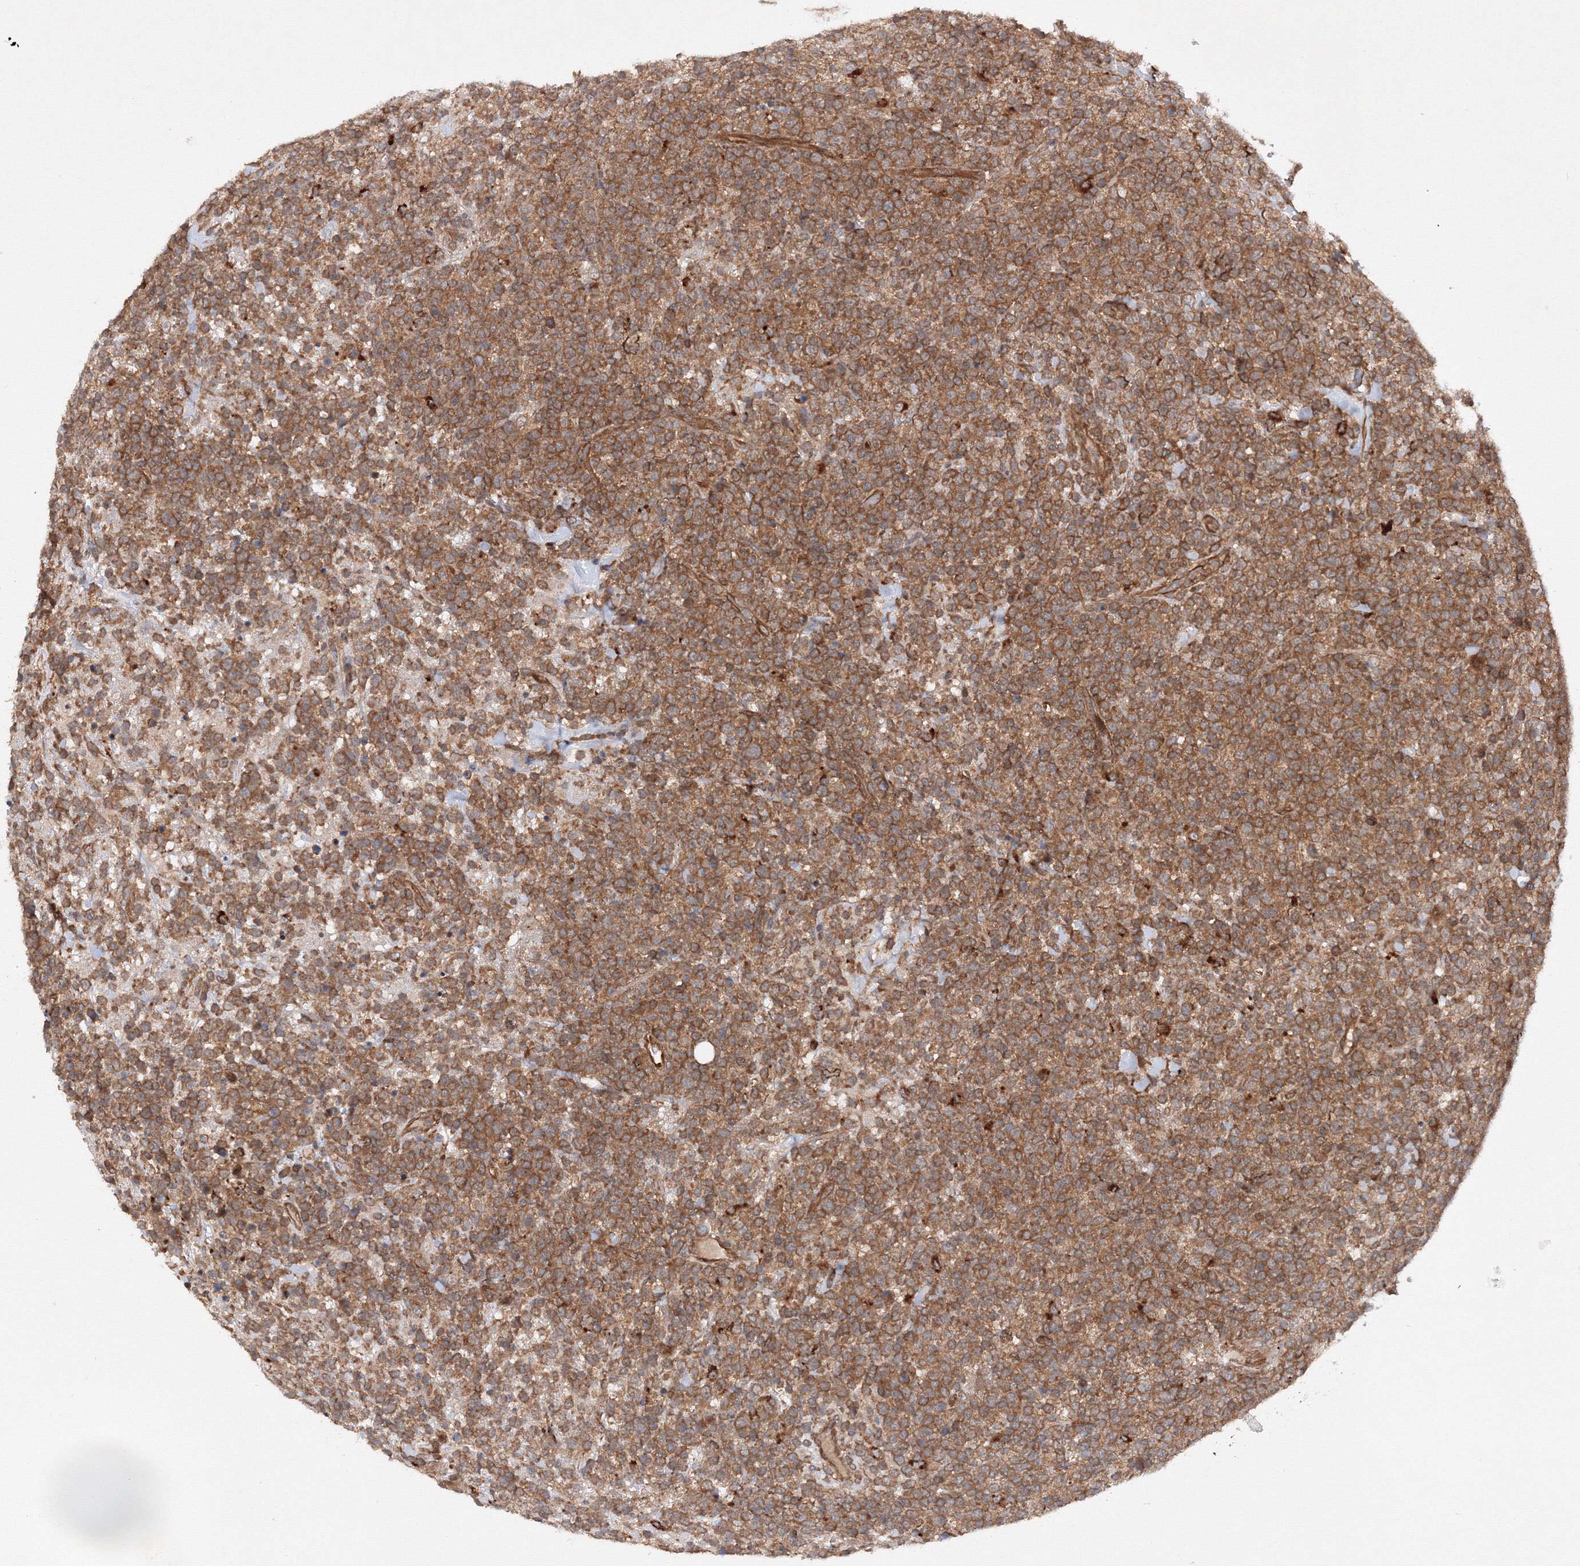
{"staining": {"intensity": "moderate", "quantity": ">75%", "location": "cytoplasmic/membranous"}, "tissue": "lymphoma", "cell_type": "Tumor cells", "image_type": "cancer", "snomed": [{"axis": "morphology", "description": "Malignant lymphoma, non-Hodgkin's type, High grade"}, {"axis": "topography", "description": "Colon"}], "caption": "This is a micrograph of IHC staining of lymphoma, which shows moderate staining in the cytoplasmic/membranous of tumor cells.", "gene": "DCTD", "patient": {"sex": "female", "age": 53}}